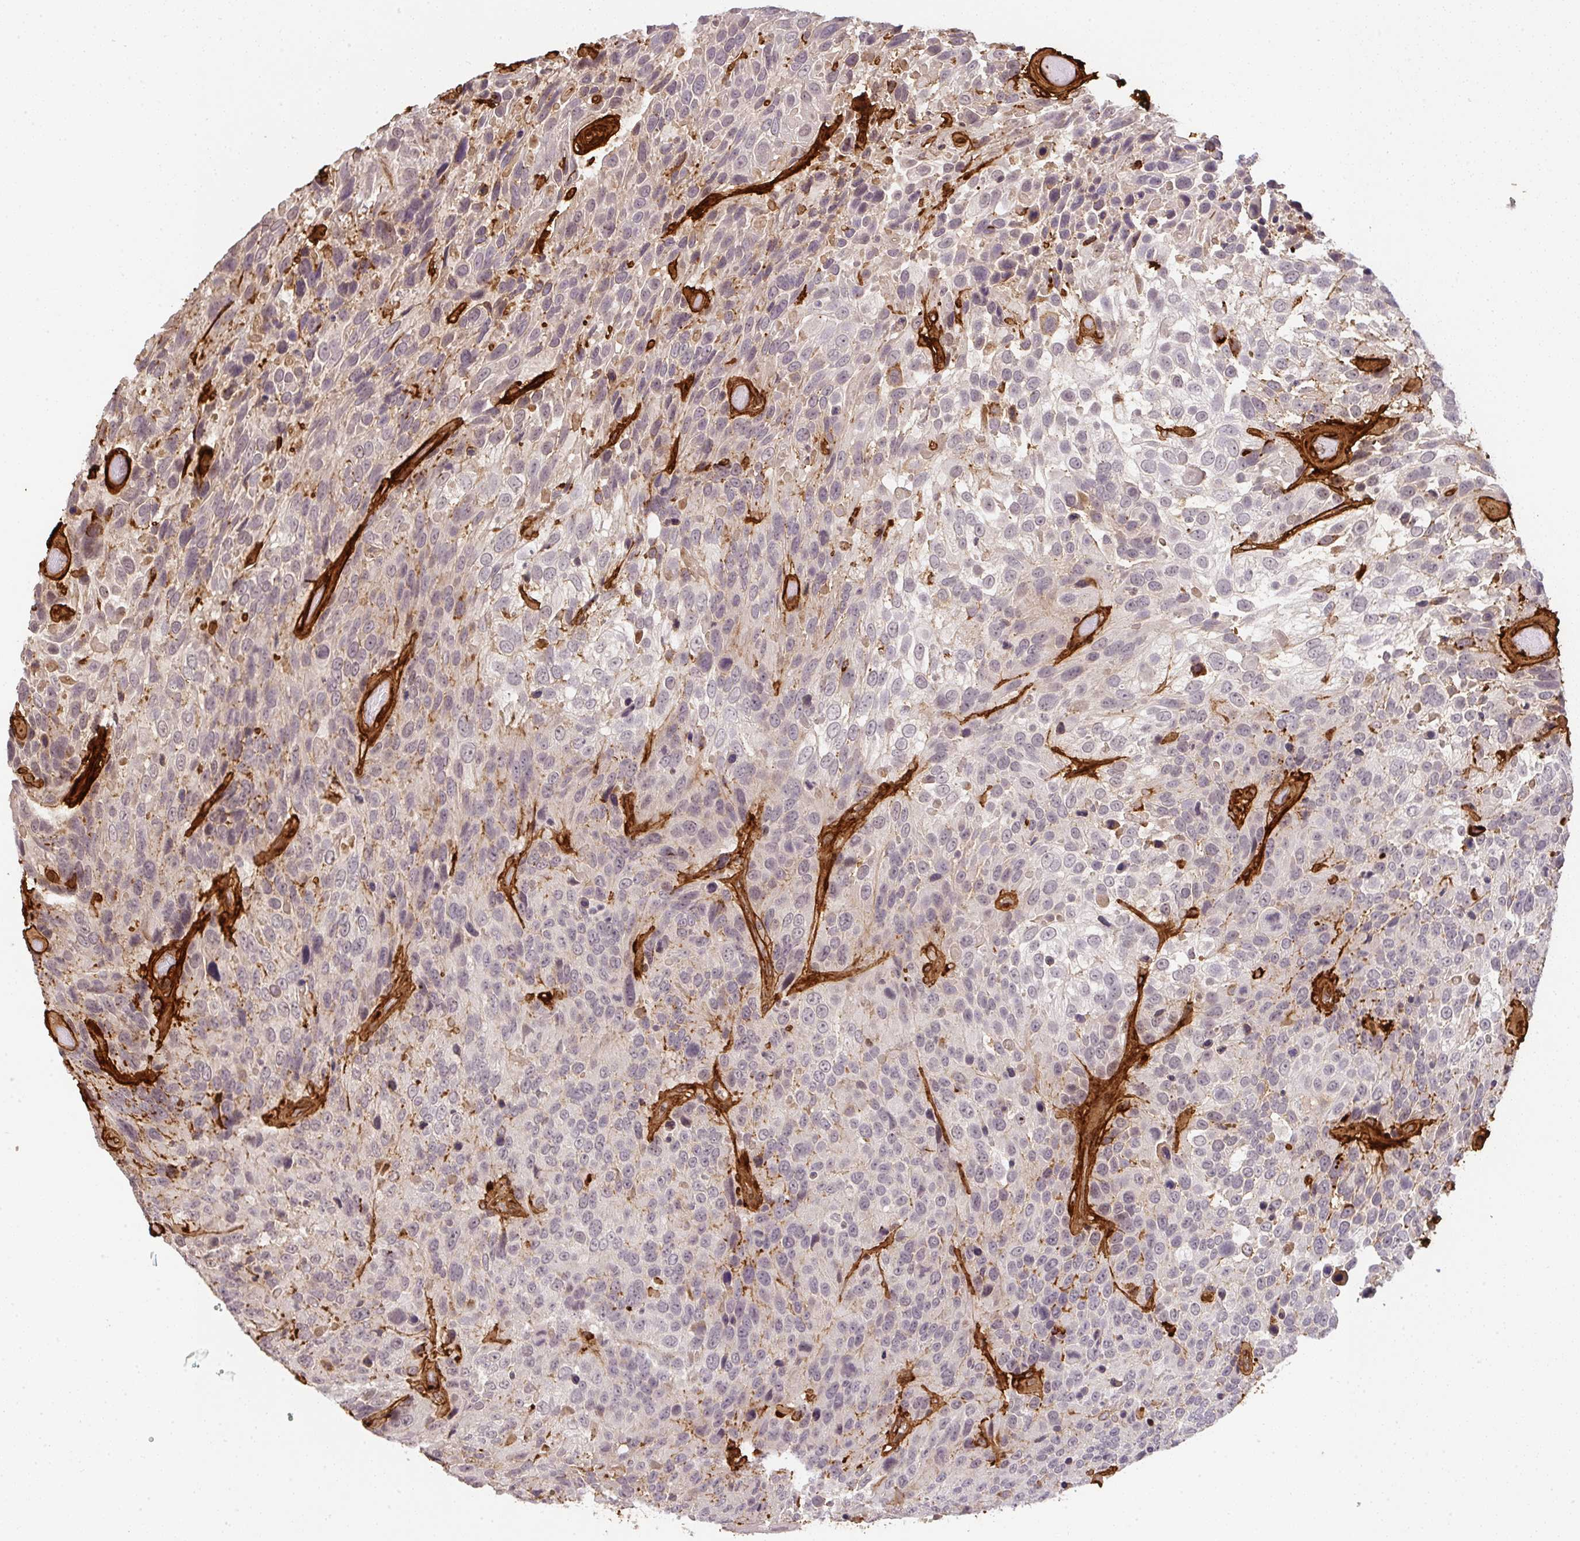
{"staining": {"intensity": "negative", "quantity": "none", "location": "none"}, "tissue": "urothelial cancer", "cell_type": "Tumor cells", "image_type": "cancer", "snomed": [{"axis": "morphology", "description": "Urothelial carcinoma, High grade"}, {"axis": "topography", "description": "Urinary bladder"}], "caption": "A photomicrograph of human high-grade urothelial carcinoma is negative for staining in tumor cells.", "gene": "COL3A1", "patient": {"sex": "female", "age": 70}}